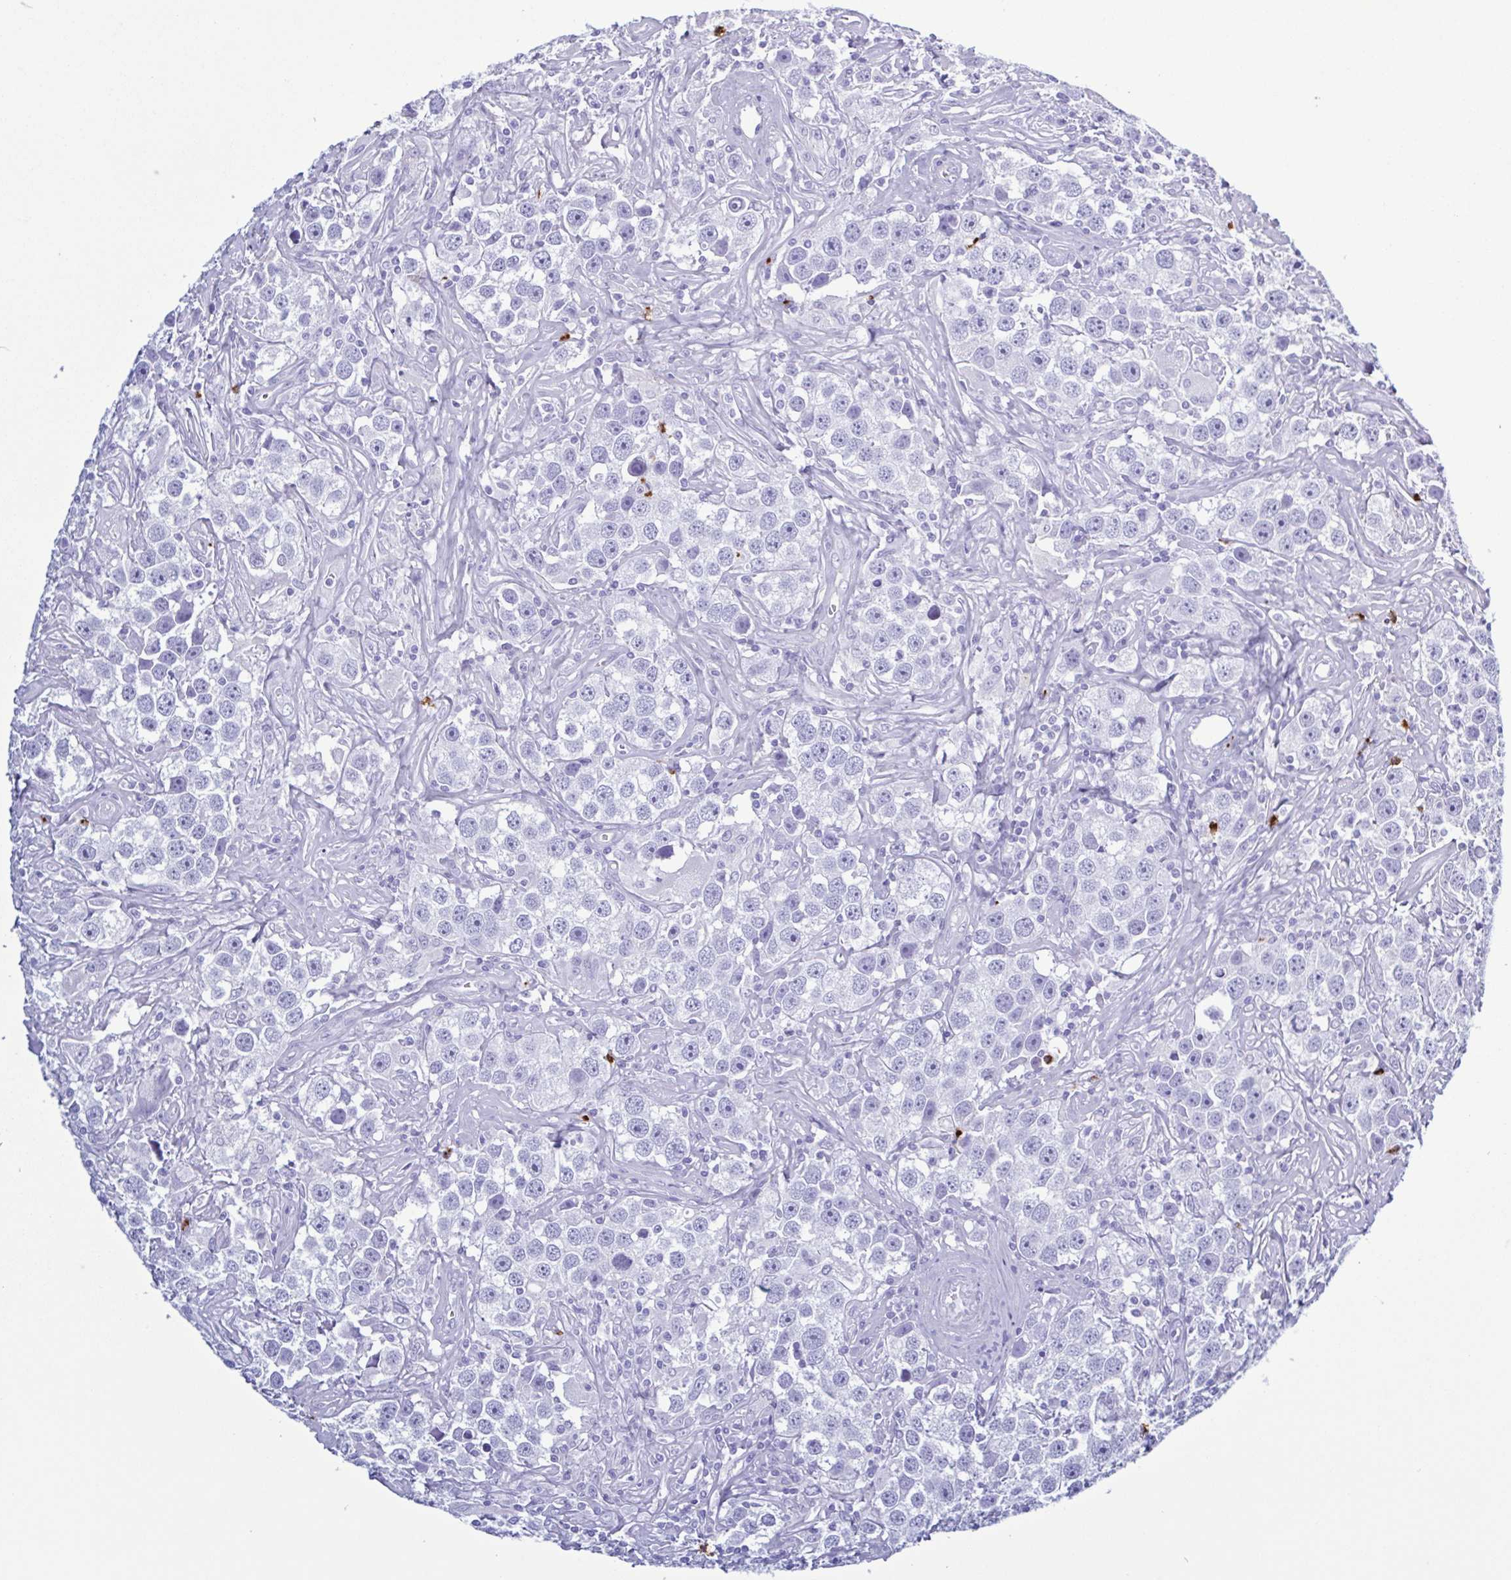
{"staining": {"intensity": "negative", "quantity": "none", "location": "none"}, "tissue": "testis cancer", "cell_type": "Tumor cells", "image_type": "cancer", "snomed": [{"axis": "morphology", "description": "Seminoma, NOS"}, {"axis": "topography", "description": "Testis"}], "caption": "This photomicrograph is of testis cancer stained with immunohistochemistry to label a protein in brown with the nuclei are counter-stained blue. There is no staining in tumor cells.", "gene": "LTF", "patient": {"sex": "male", "age": 49}}